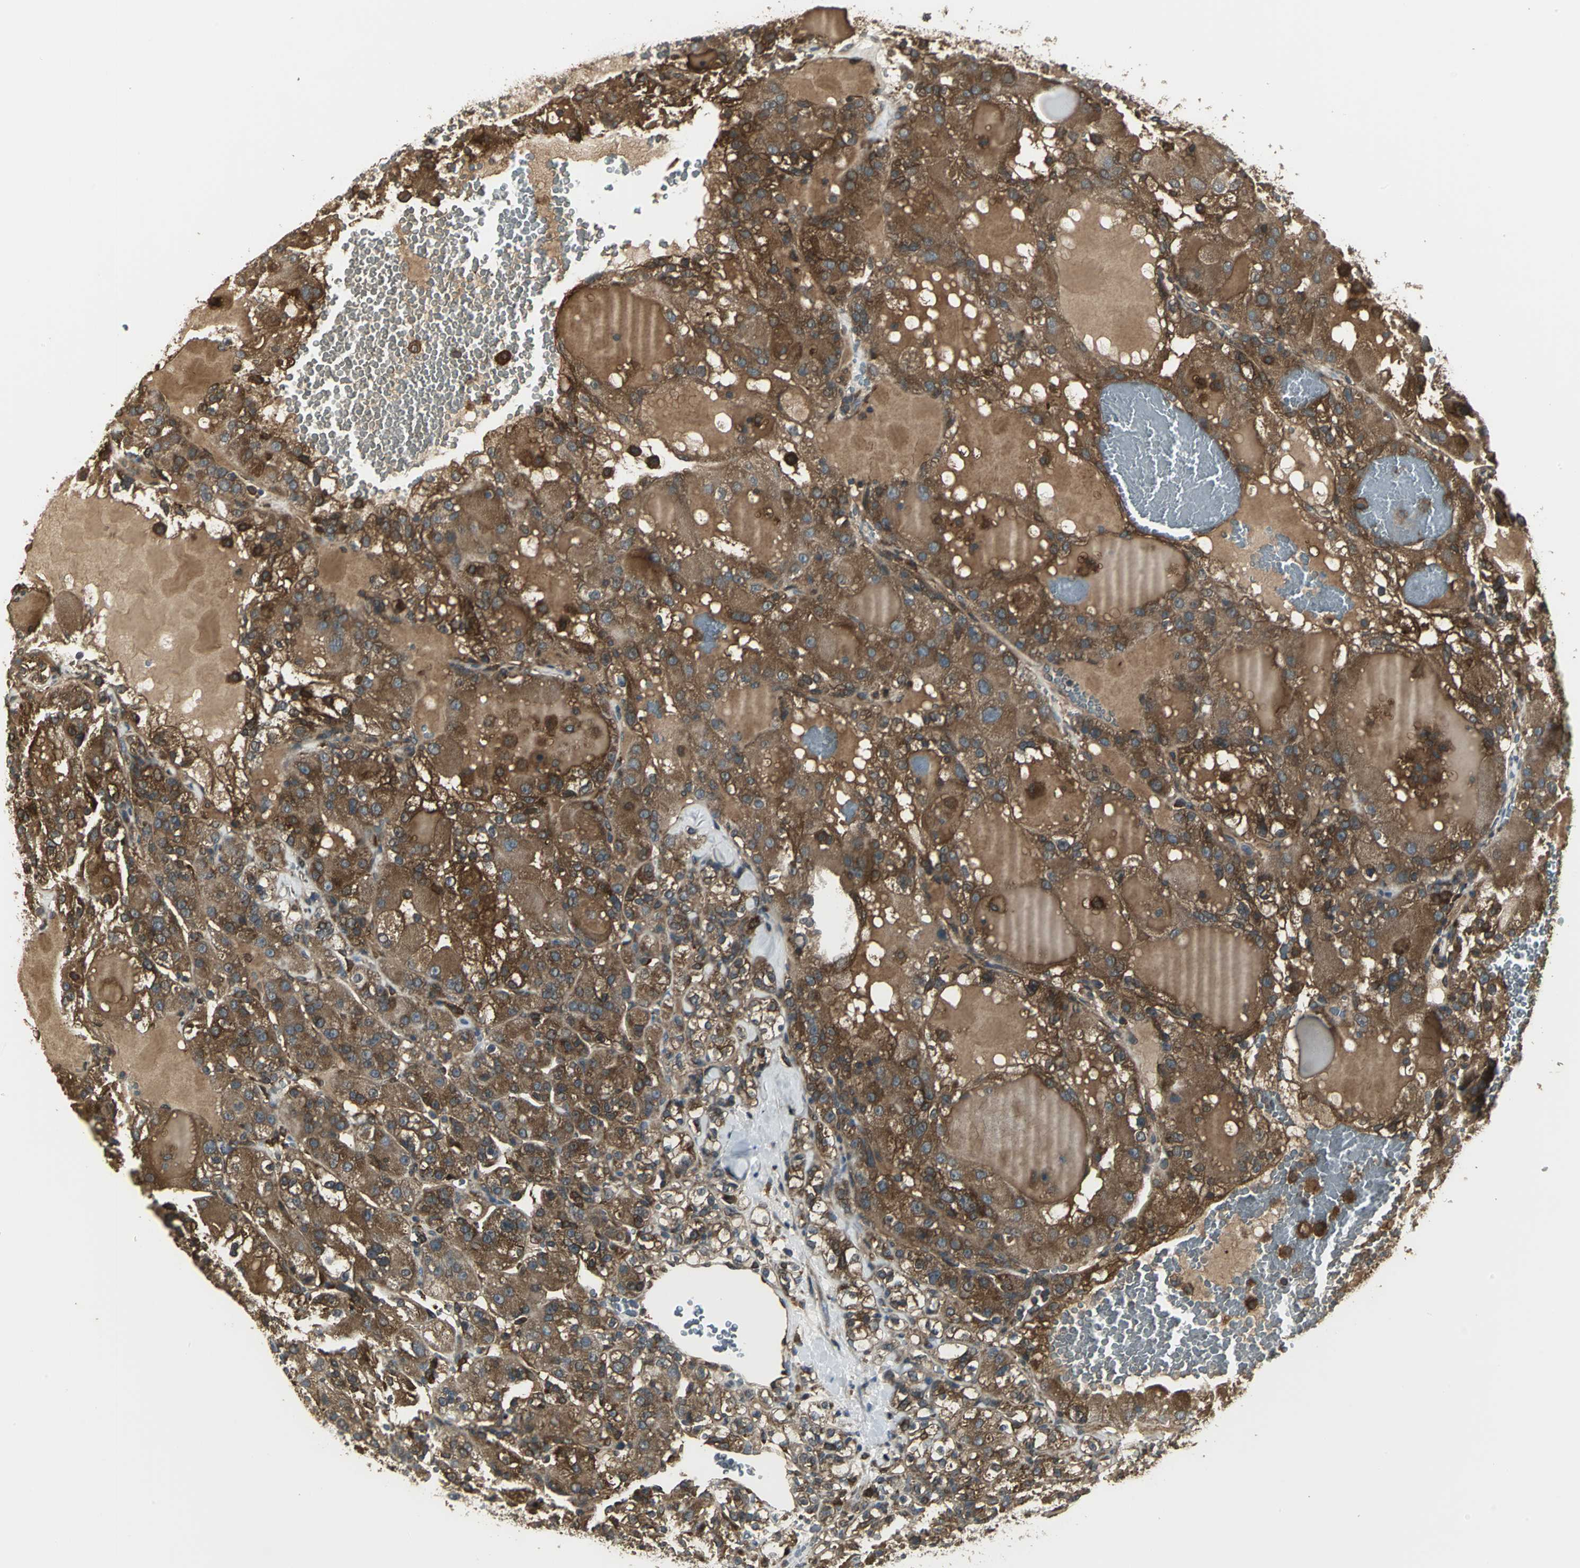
{"staining": {"intensity": "strong", "quantity": ">75%", "location": "cytoplasmic/membranous"}, "tissue": "renal cancer", "cell_type": "Tumor cells", "image_type": "cancer", "snomed": [{"axis": "morphology", "description": "Normal tissue, NOS"}, {"axis": "morphology", "description": "Adenocarcinoma, NOS"}, {"axis": "topography", "description": "Kidney"}], "caption": "This is an image of IHC staining of adenocarcinoma (renal), which shows strong expression in the cytoplasmic/membranous of tumor cells.", "gene": "PRXL2B", "patient": {"sex": "male", "age": 61}}